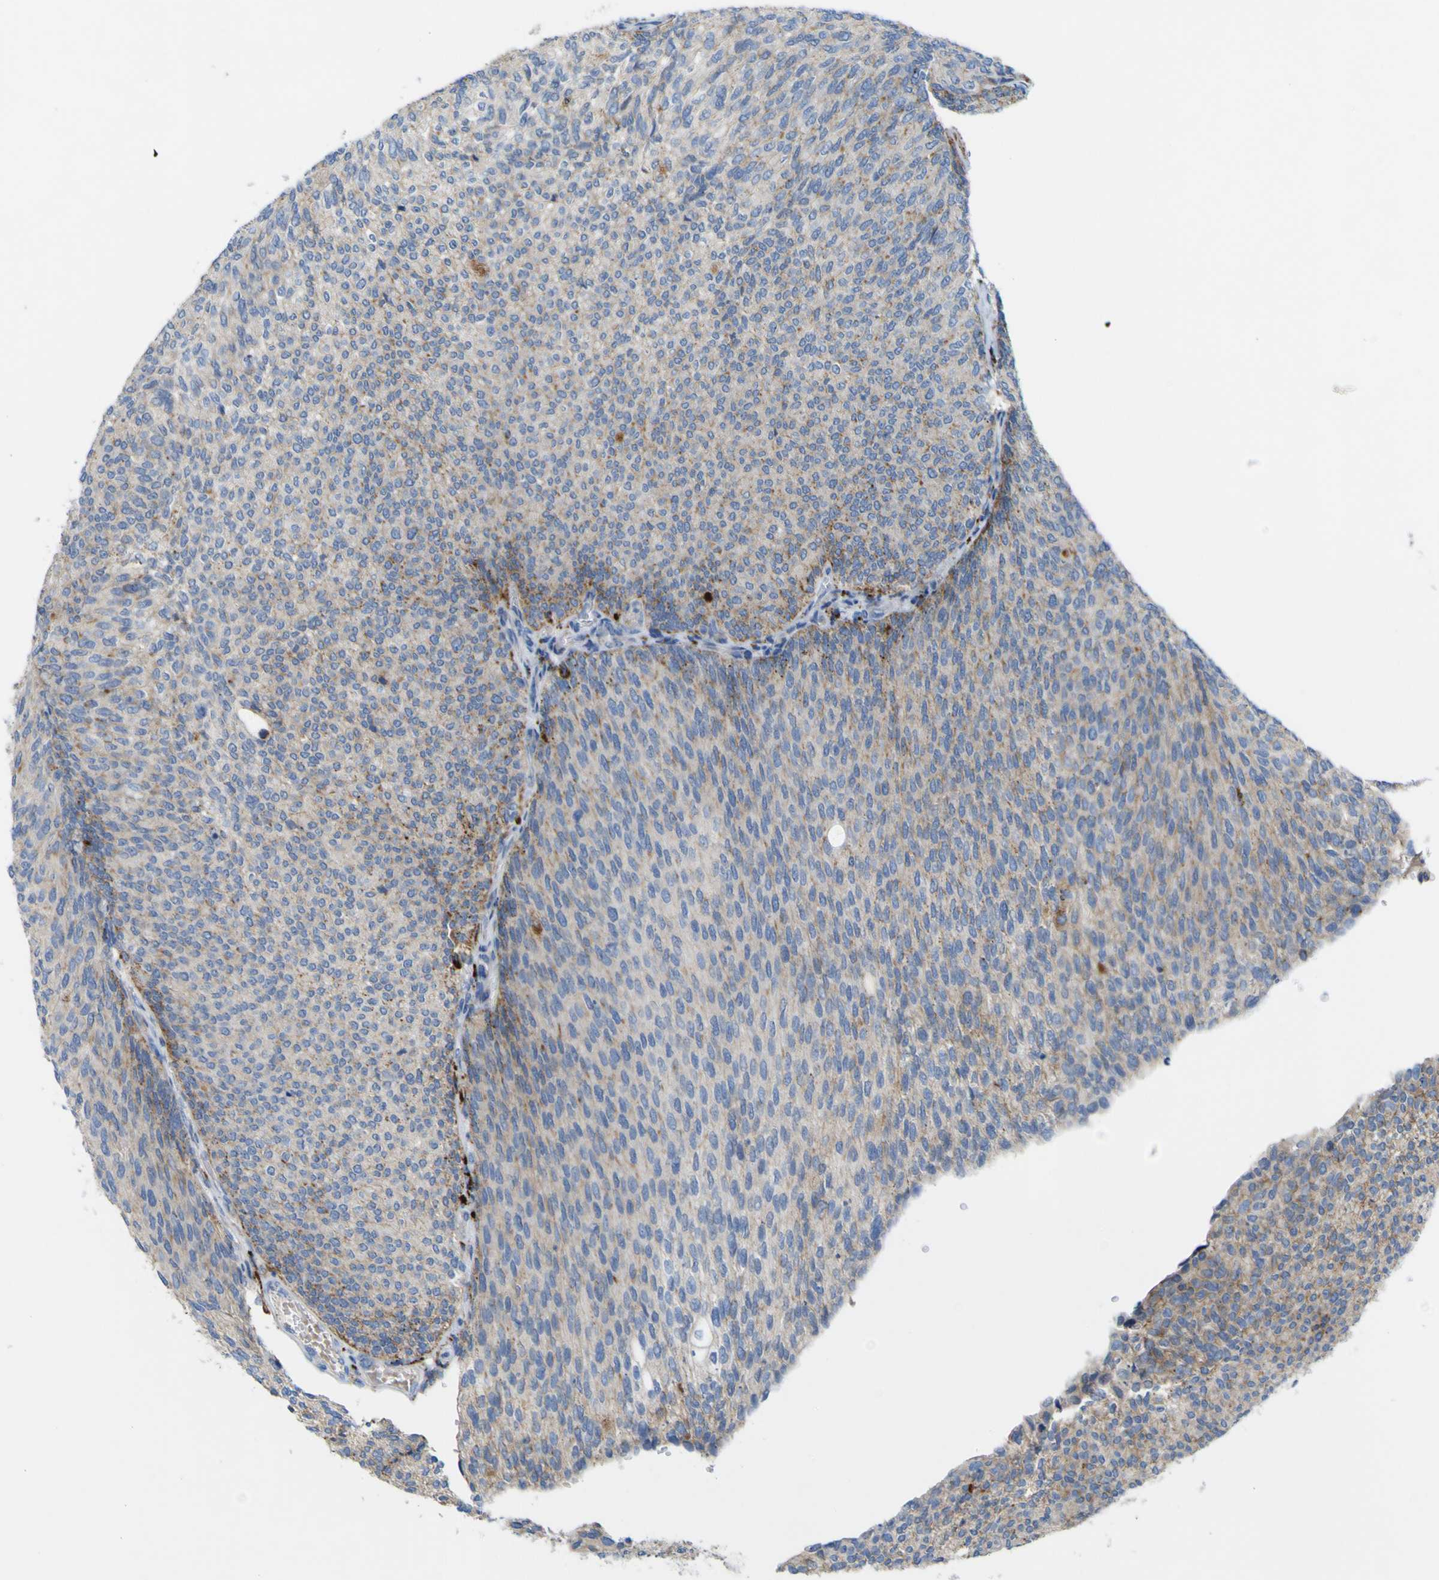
{"staining": {"intensity": "moderate", "quantity": ">75%", "location": "cytoplasmic/membranous"}, "tissue": "urothelial cancer", "cell_type": "Tumor cells", "image_type": "cancer", "snomed": [{"axis": "morphology", "description": "Urothelial carcinoma, Low grade"}, {"axis": "topography", "description": "Urinary bladder"}], "caption": "A photomicrograph of human urothelial carcinoma (low-grade) stained for a protein reveals moderate cytoplasmic/membranous brown staining in tumor cells. (Brightfield microscopy of DAB IHC at high magnification).", "gene": "PTPRF", "patient": {"sex": "female", "age": 79}}